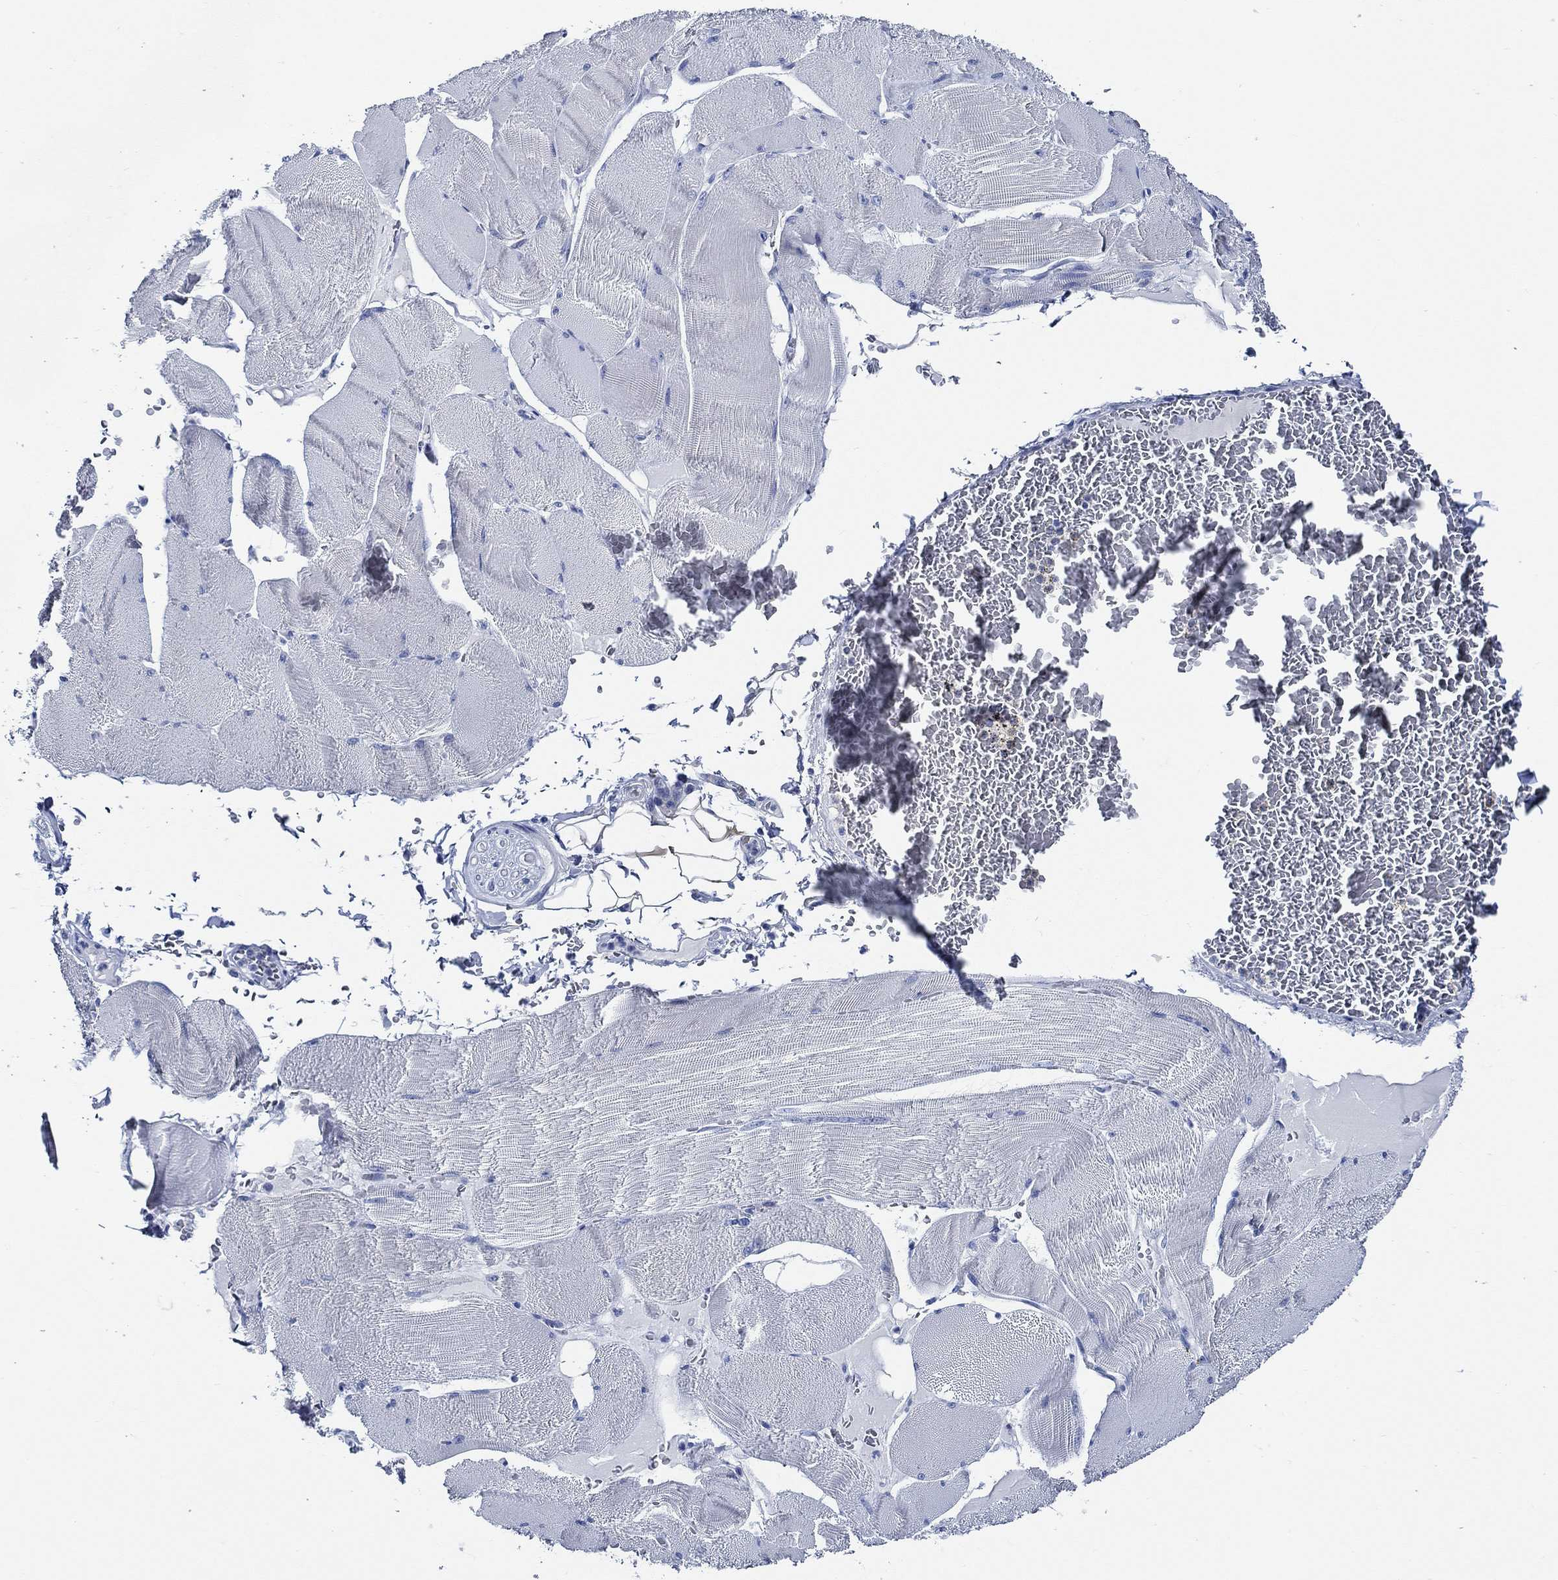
{"staining": {"intensity": "negative", "quantity": "none", "location": "none"}, "tissue": "skeletal muscle", "cell_type": "Myocytes", "image_type": "normal", "snomed": [{"axis": "morphology", "description": "Normal tissue, NOS"}, {"axis": "topography", "description": "Skeletal muscle"}], "caption": "IHC histopathology image of unremarkable skeletal muscle stained for a protein (brown), which reveals no staining in myocytes.", "gene": "WDR62", "patient": {"sex": "male", "age": 56}}